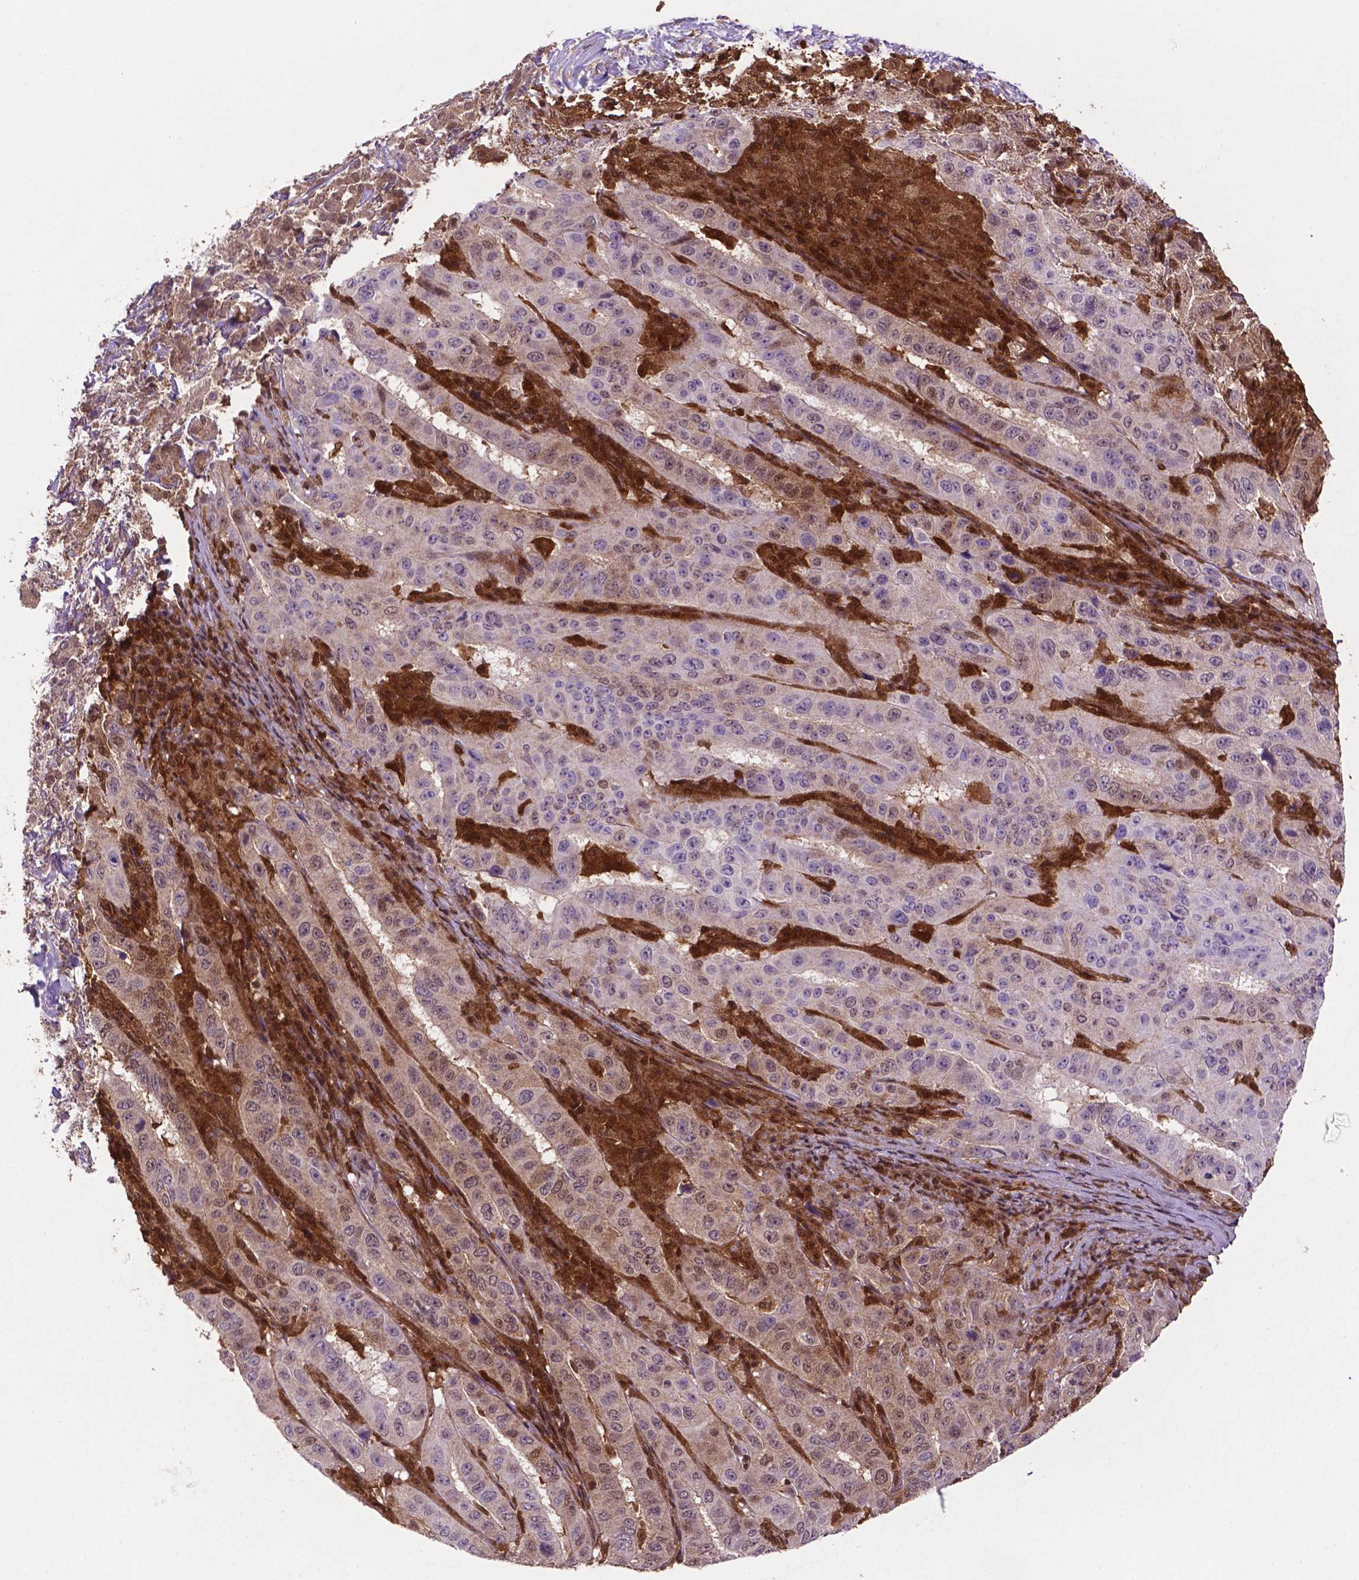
{"staining": {"intensity": "weak", "quantity": "<25%", "location": "nuclear"}, "tissue": "pancreatic cancer", "cell_type": "Tumor cells", "image_type": "cancer", "snomed": [{"axis": "morphology", "description": "Adenocarcinoma, NOS"}, {"axis": "topography", "description": "Pancreas"}], "caption": "Photomicrograph shows no significant protein staining in tumor cells of pancreatic cancer. The staining is performed using DAB (3,3'-diaminobenzidine) brown chromogen with nuclei counter-stained in using hematoxylin.", "gene": "UBE2L6", "patient": {"sex": "male", "age": 63}}